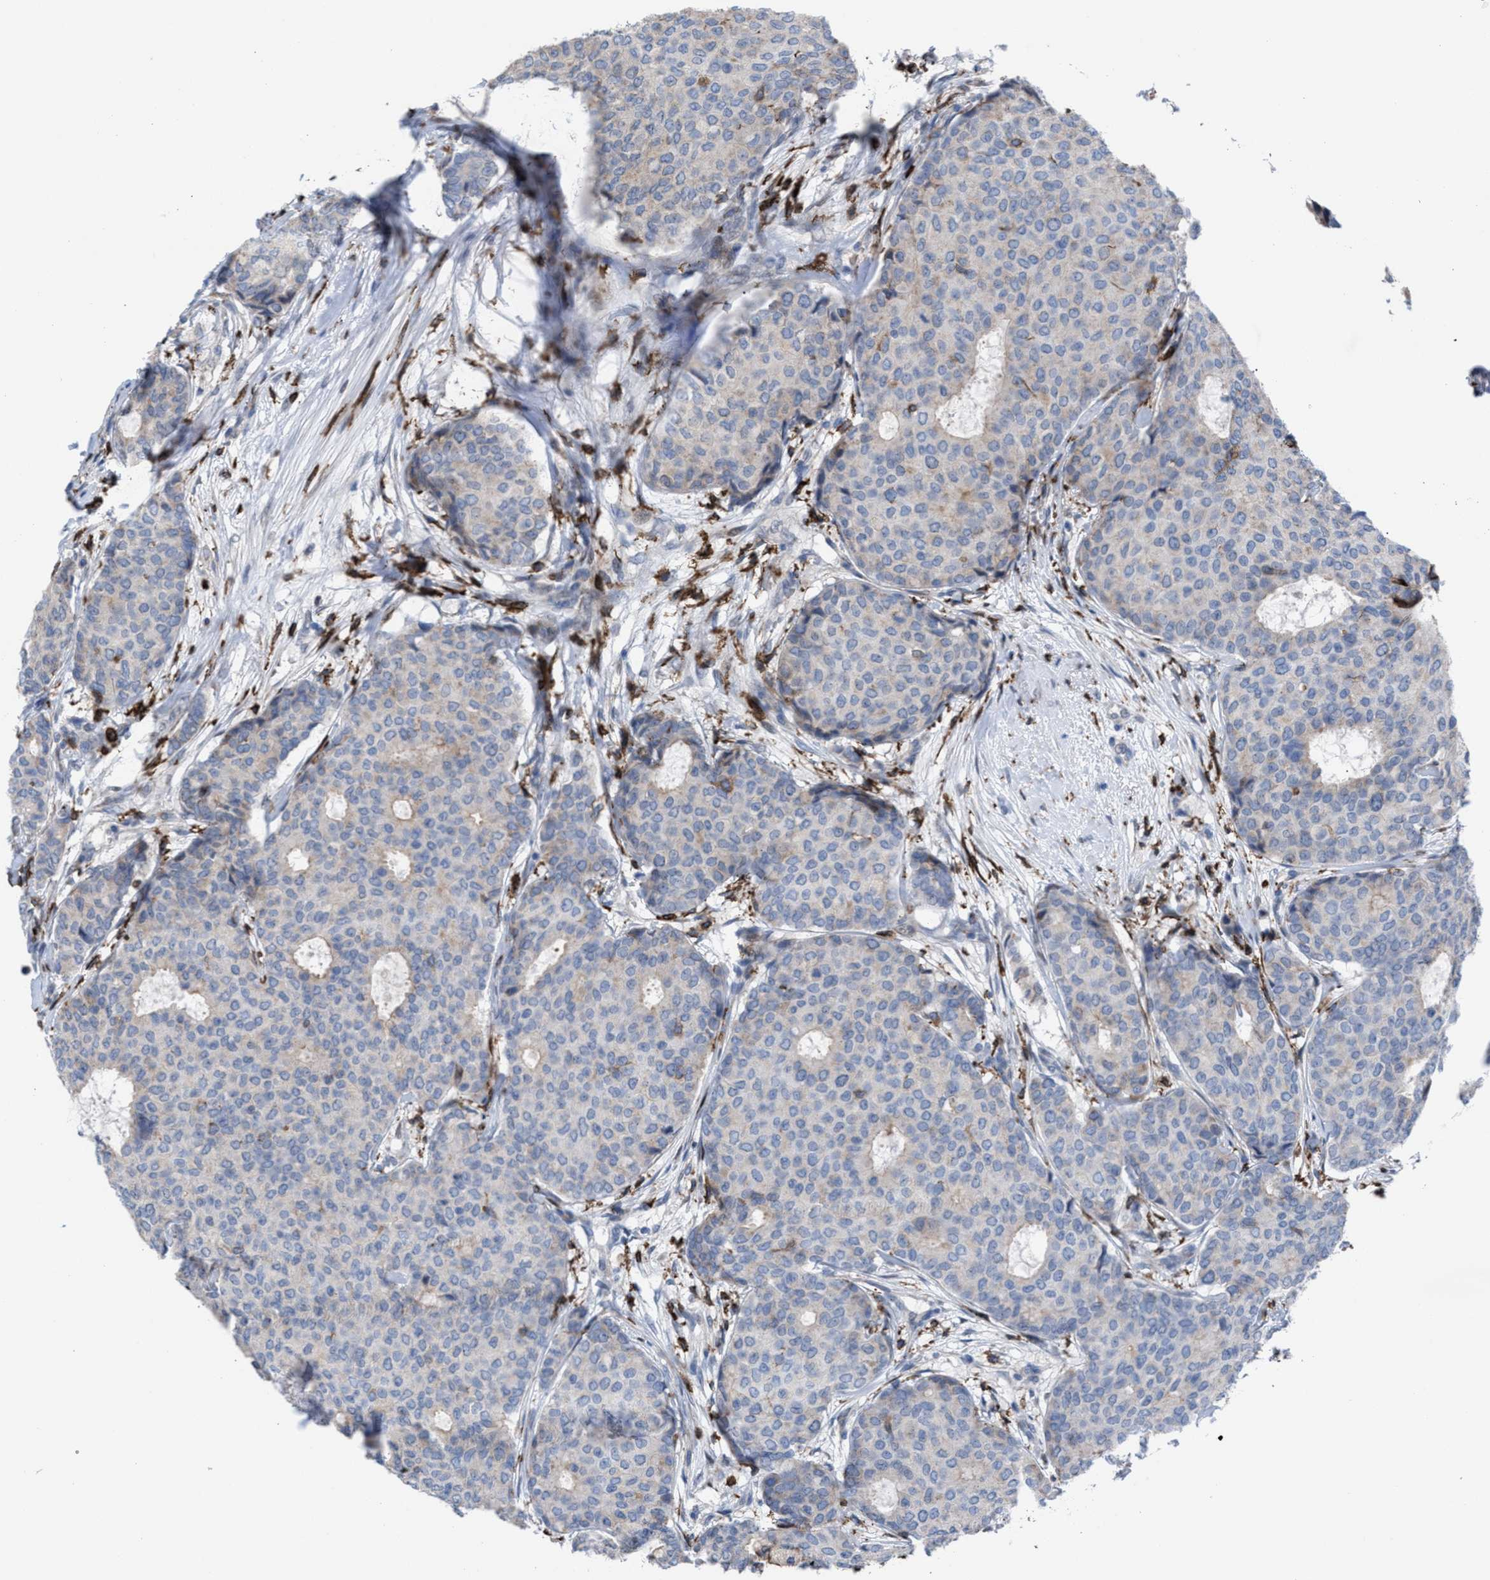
{"staining": {"intensity": "negative", "quantity": "none", "location": "none"}, "tissue": "breast cancer", "cell_type": "Tumor cells", "image_type": "cancer", "snomed": [{"axis": "morphology", "description": "Duct carcinoma"}, {"axis": "topography", "description": "Breast"}], "caption": "The IHC histopathology image has no significant positivity in tumor cells of breast invasive ductal carcinoma tissue. (Immunohistochemistry (ihc), brightfield microscopy, high magnification).", "gene": "SLC47A1", "patient": {"sex": "female", "age": 75}}